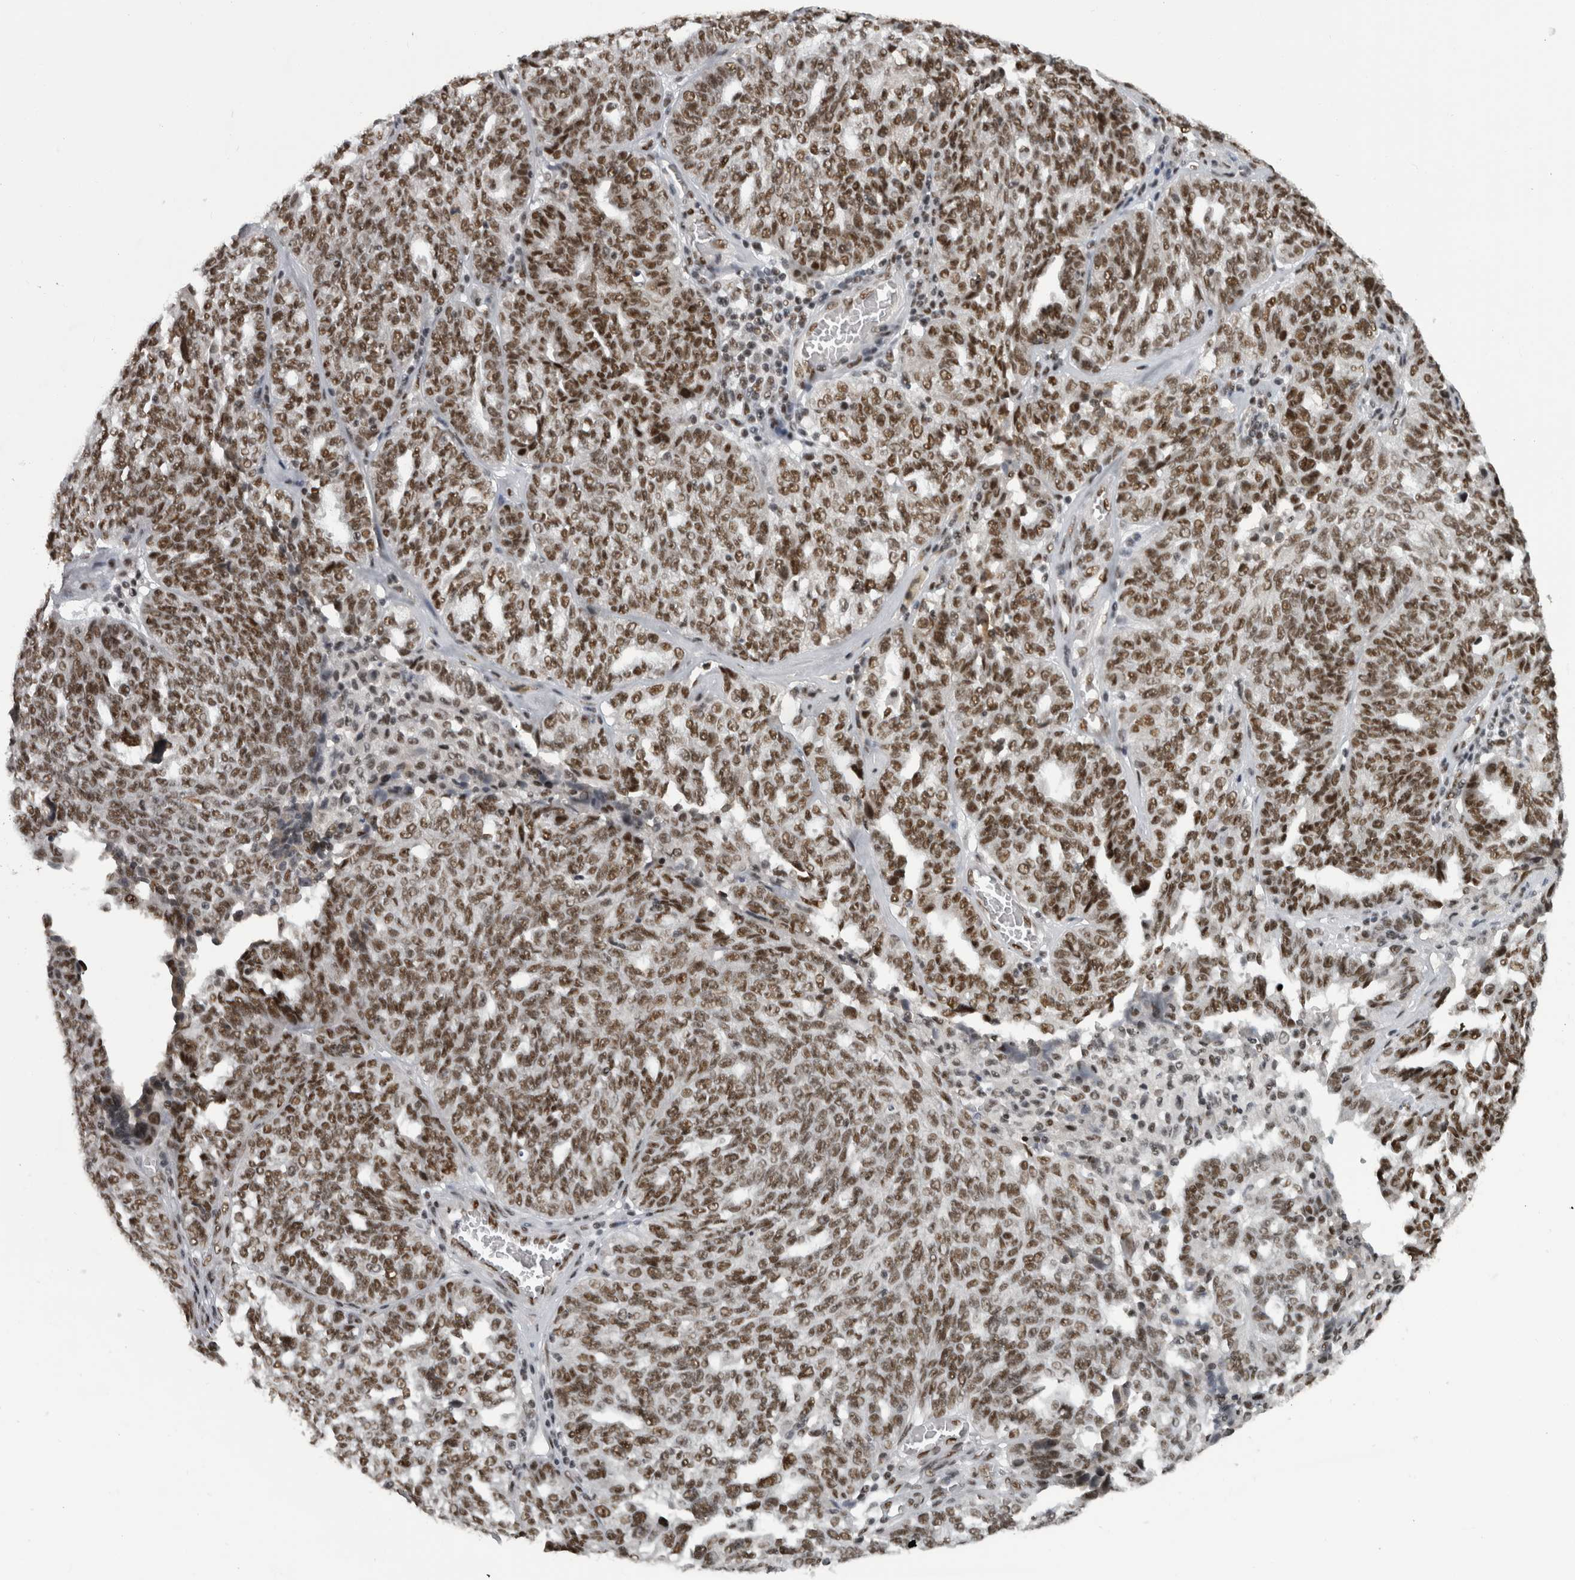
{"staining": {"intensity": "strong", "quantity": ">75%", "location": "nuclear"}, "tissue": "ovarian cancer", "cell_type": "Tumor cells", "image_type": "cancer", "snomed": [{"axis": "morphology", "description": "Cystadenocarcinoma, serous, NOS"}, {"axis": "topography", "description": "Ovary"}], "caption": "Human ovarian serous cystadenocarcinoma stained with a protein marker shows strong staining in tumor cells.", "gene": "ZSCAN2", "patient": {"sex": "female", "age": 59}}